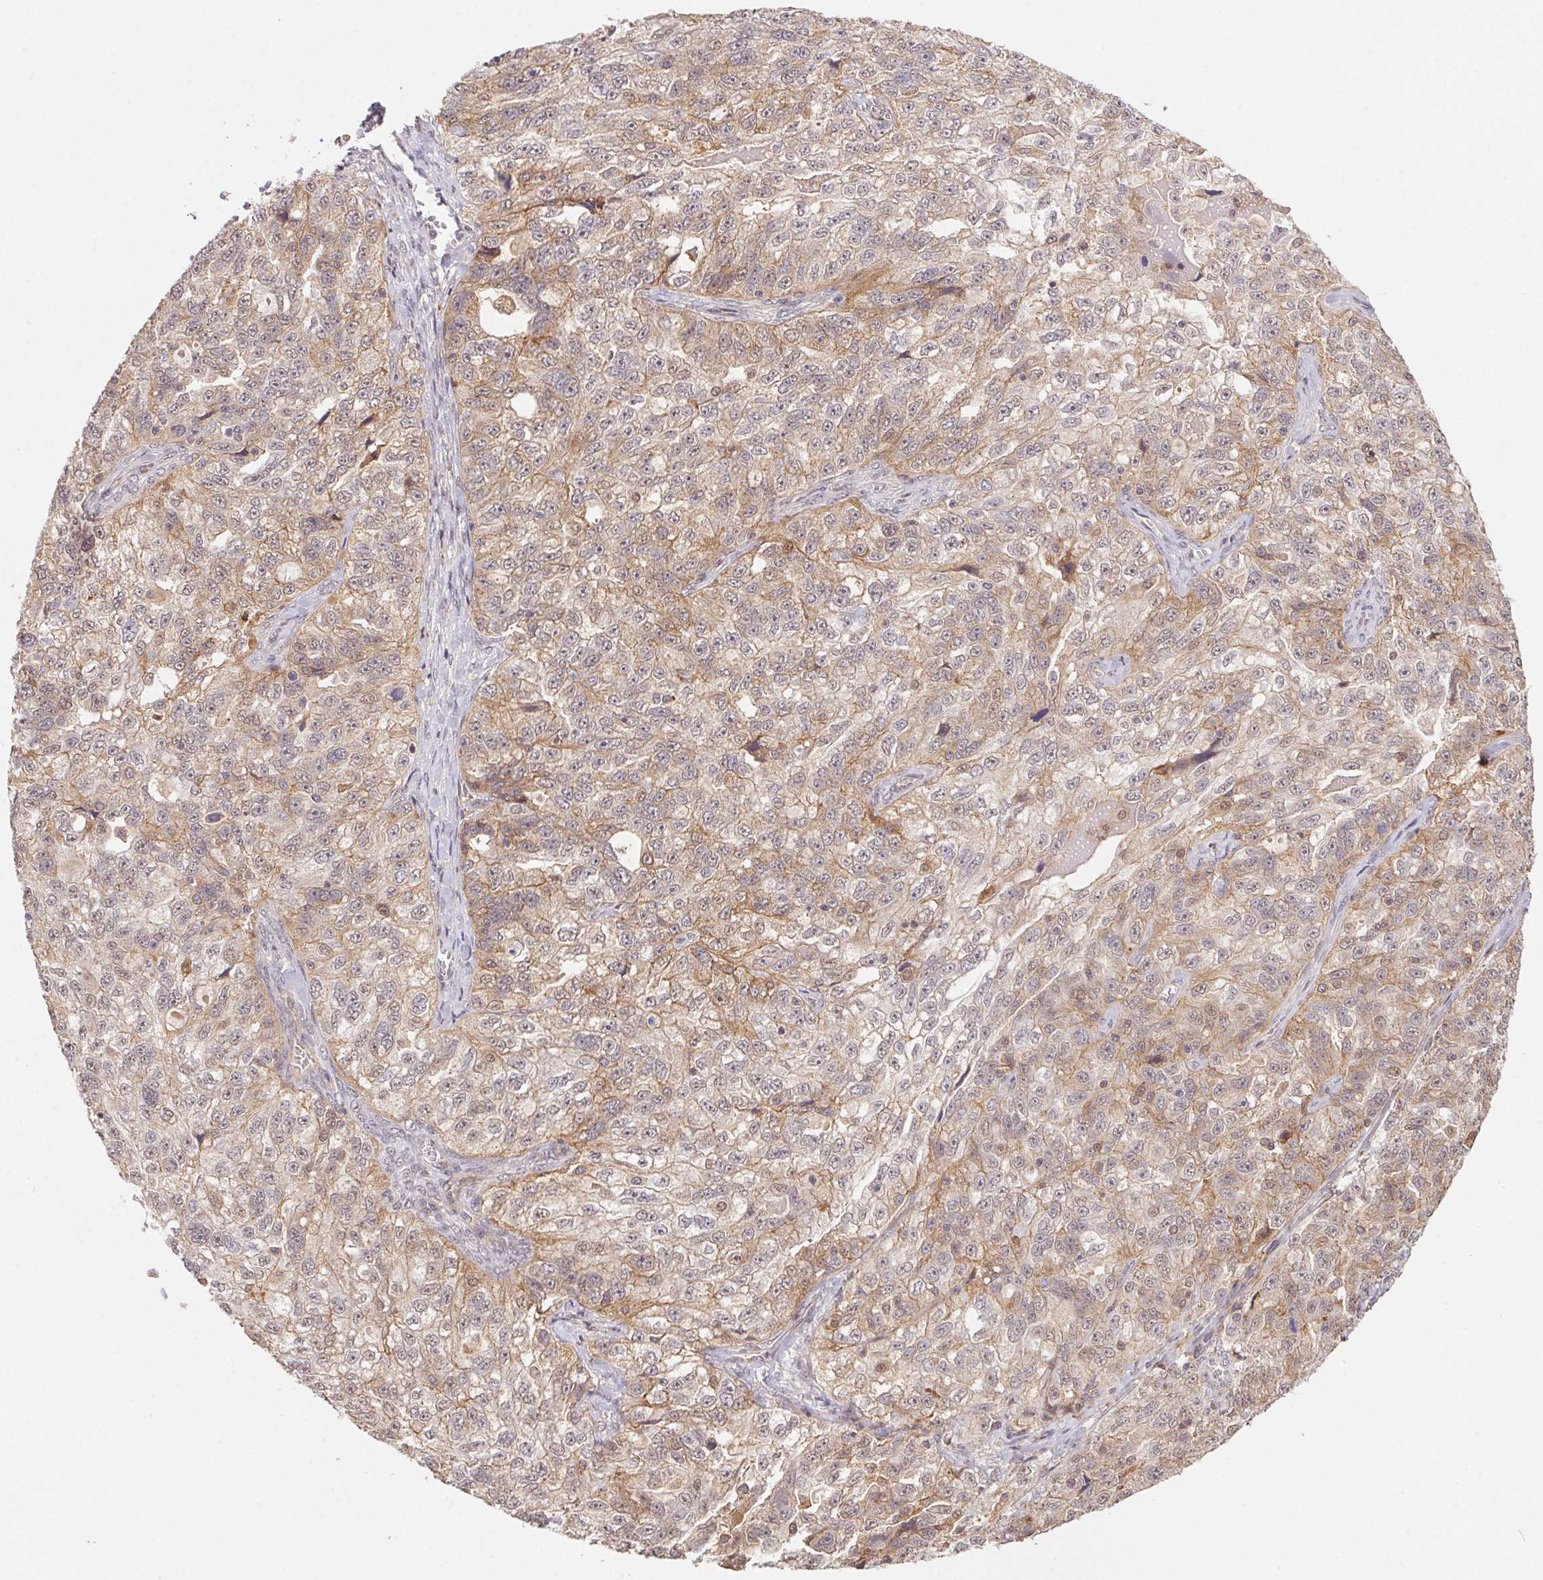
{"staining": {"intensity": "weak", "quantity": ">75%", "location": "cytoplasmic/membranous"}, "tissue": "ovarian cancer", "cell_type": "Tumor cells", "image_type": "cancer", "snomed": [{"axis": "morphology", "description": "Cystadenocarcinoma, serous, NOS"}, {"axis": "topography", "description": "Ovary"}], "caption": "IHC histopathology image of ovarian cancer (serous cystadenocarcinoma) stained for a protein (brown), which shows low levels of weak cytoplasmic/membranous expression in about >75% of tumor cells.", "gene": "SLC52A2", "patient": {"sex": "female", "age": 51}}